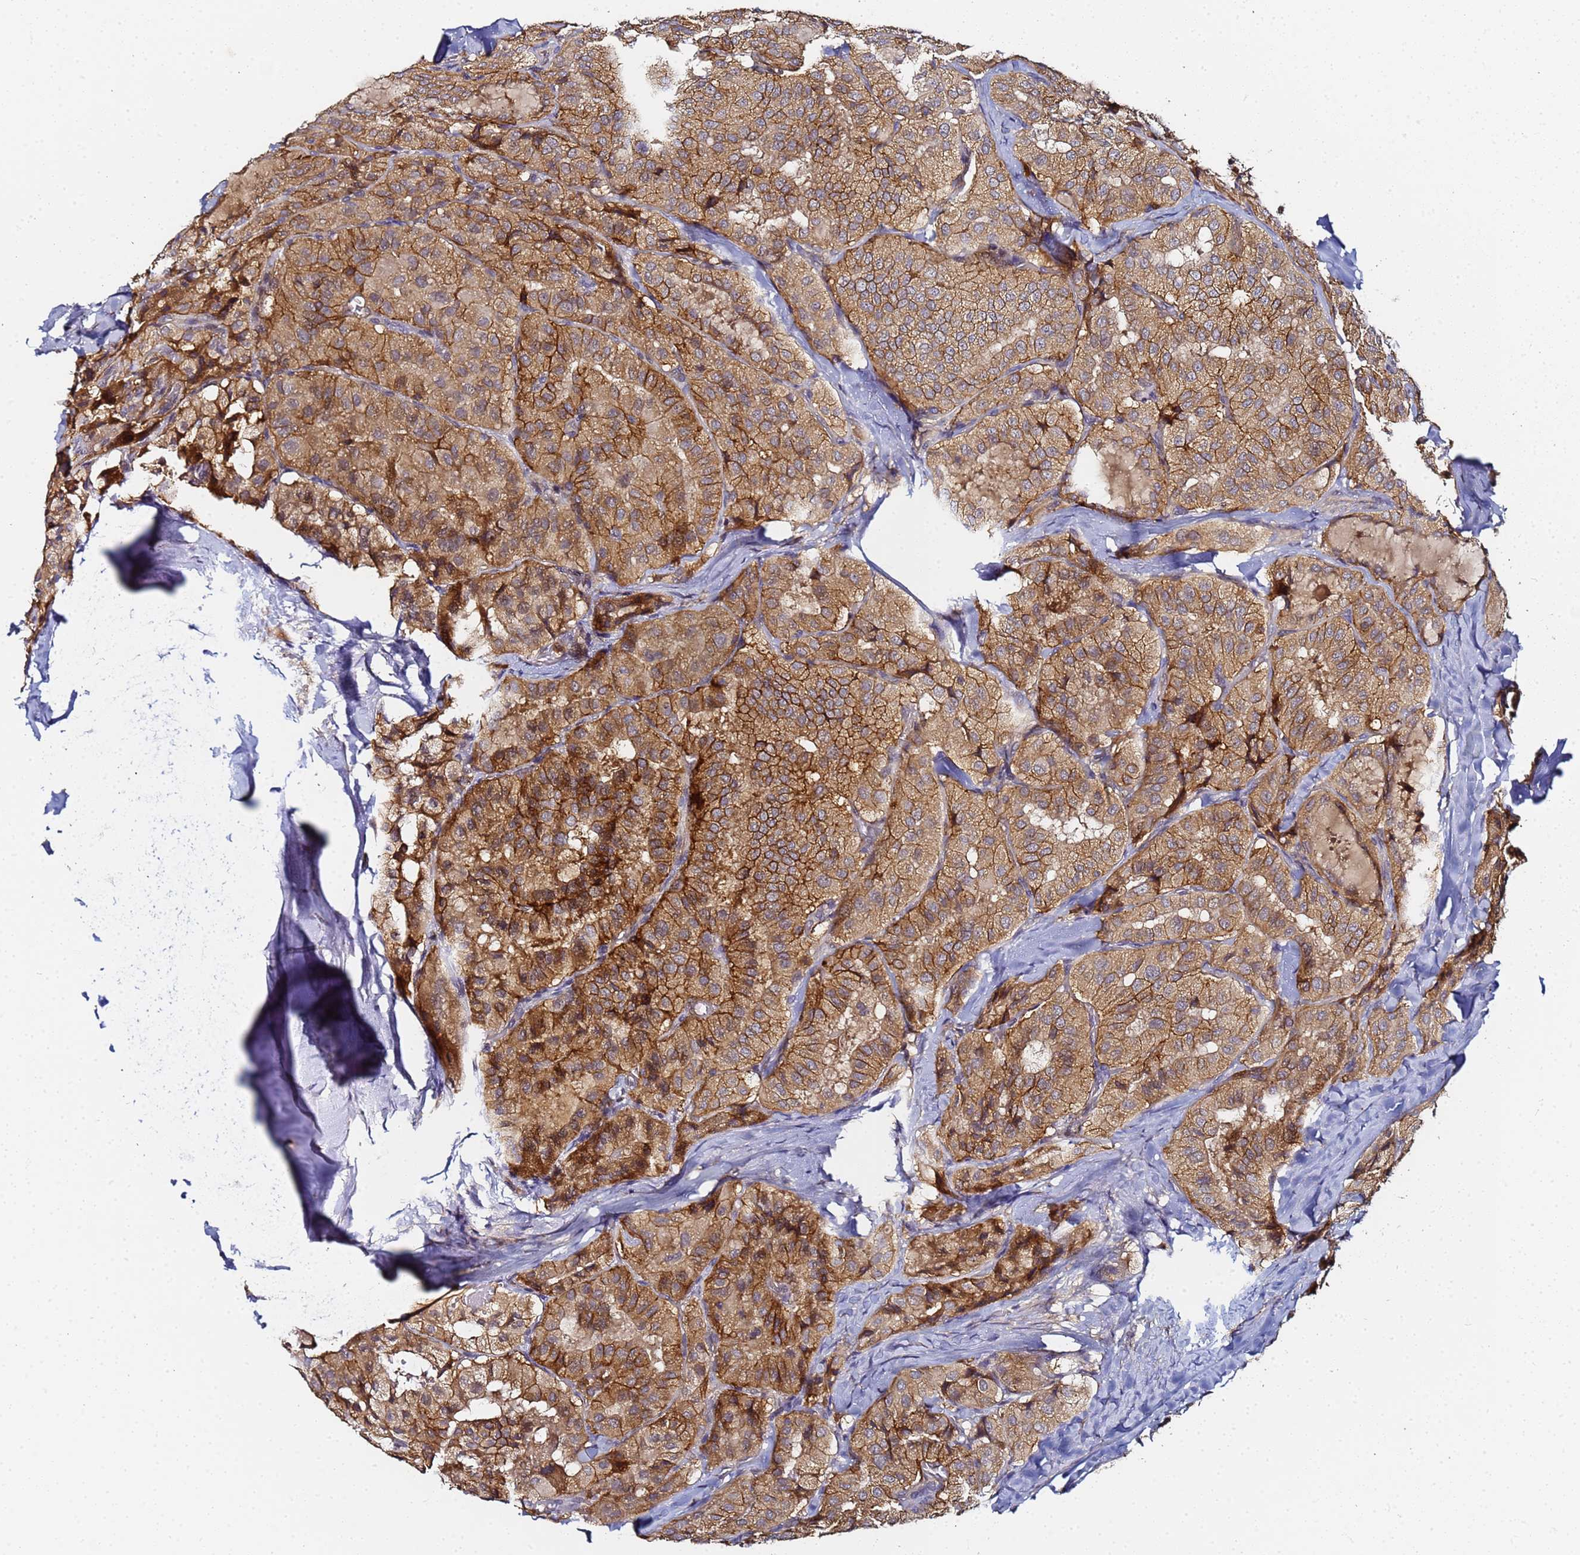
{"staining": {"intensity": "moderate", "quantity": ">75%", "location": "cytoplasmic/membranous"}, "tissue": "thyroid cancer", "cell_type": "Tumor cells", "image_type": "cancer", "snomed": [{"axis": "morphology", "description": "Normal tissue, NOS"}, {"axis": "morphology", "description": "Papillary adenocarcinoma, NOS"}, {"axis": "topography", "description": "Thyroid gland"}], "caption": "Thyroid cancer (papillary adenocarcinoma) tissue demonstrates moderate cytoplasmic/membranous positivity in approximately >75% of tumor cells", "gene": "LRRC69", "patient": {"sex": "female", "age": 59}}